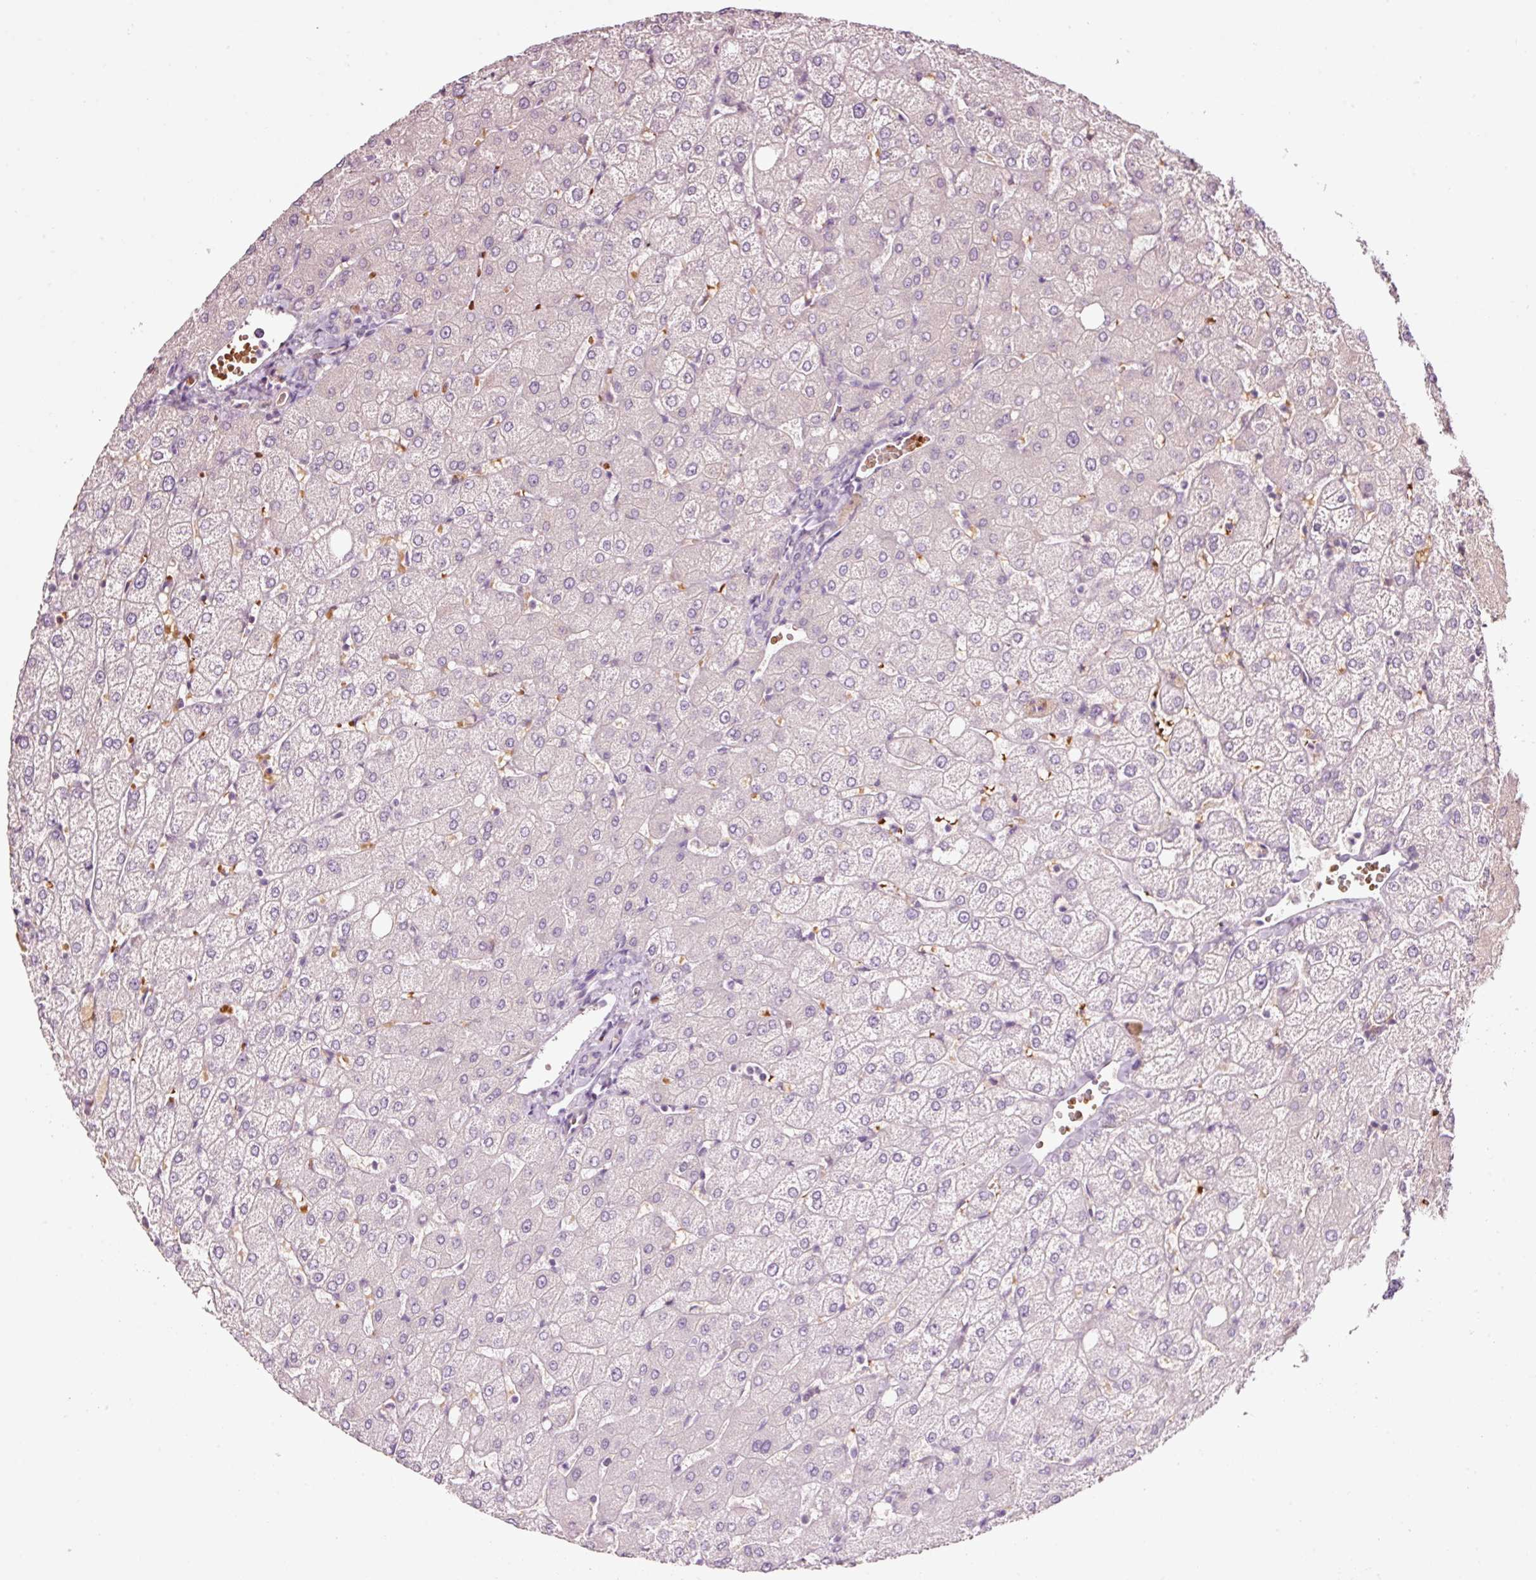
{"staining": {"intensity": "negative", "quantity": "none", "location": "none"}, "tissue": "liver", "cell_type": "Cholangiocytes", "image_type": "normal", "snomed": [{"axis": "morphology", "description": "Normal tissue, NOS"}, {"axis": "topography", "description": "Liver"}], "caption": "Immunohistochemistry (IHC) of benign liver displays no staining in cholangiocytes. (DAB (3,3'-diaminobenzidine) immunohistochemistry visualized using brightfield microscopy, high magnification).", "gene": "LDHAL6B", "patient": {"sex": "female", "age": 54}}